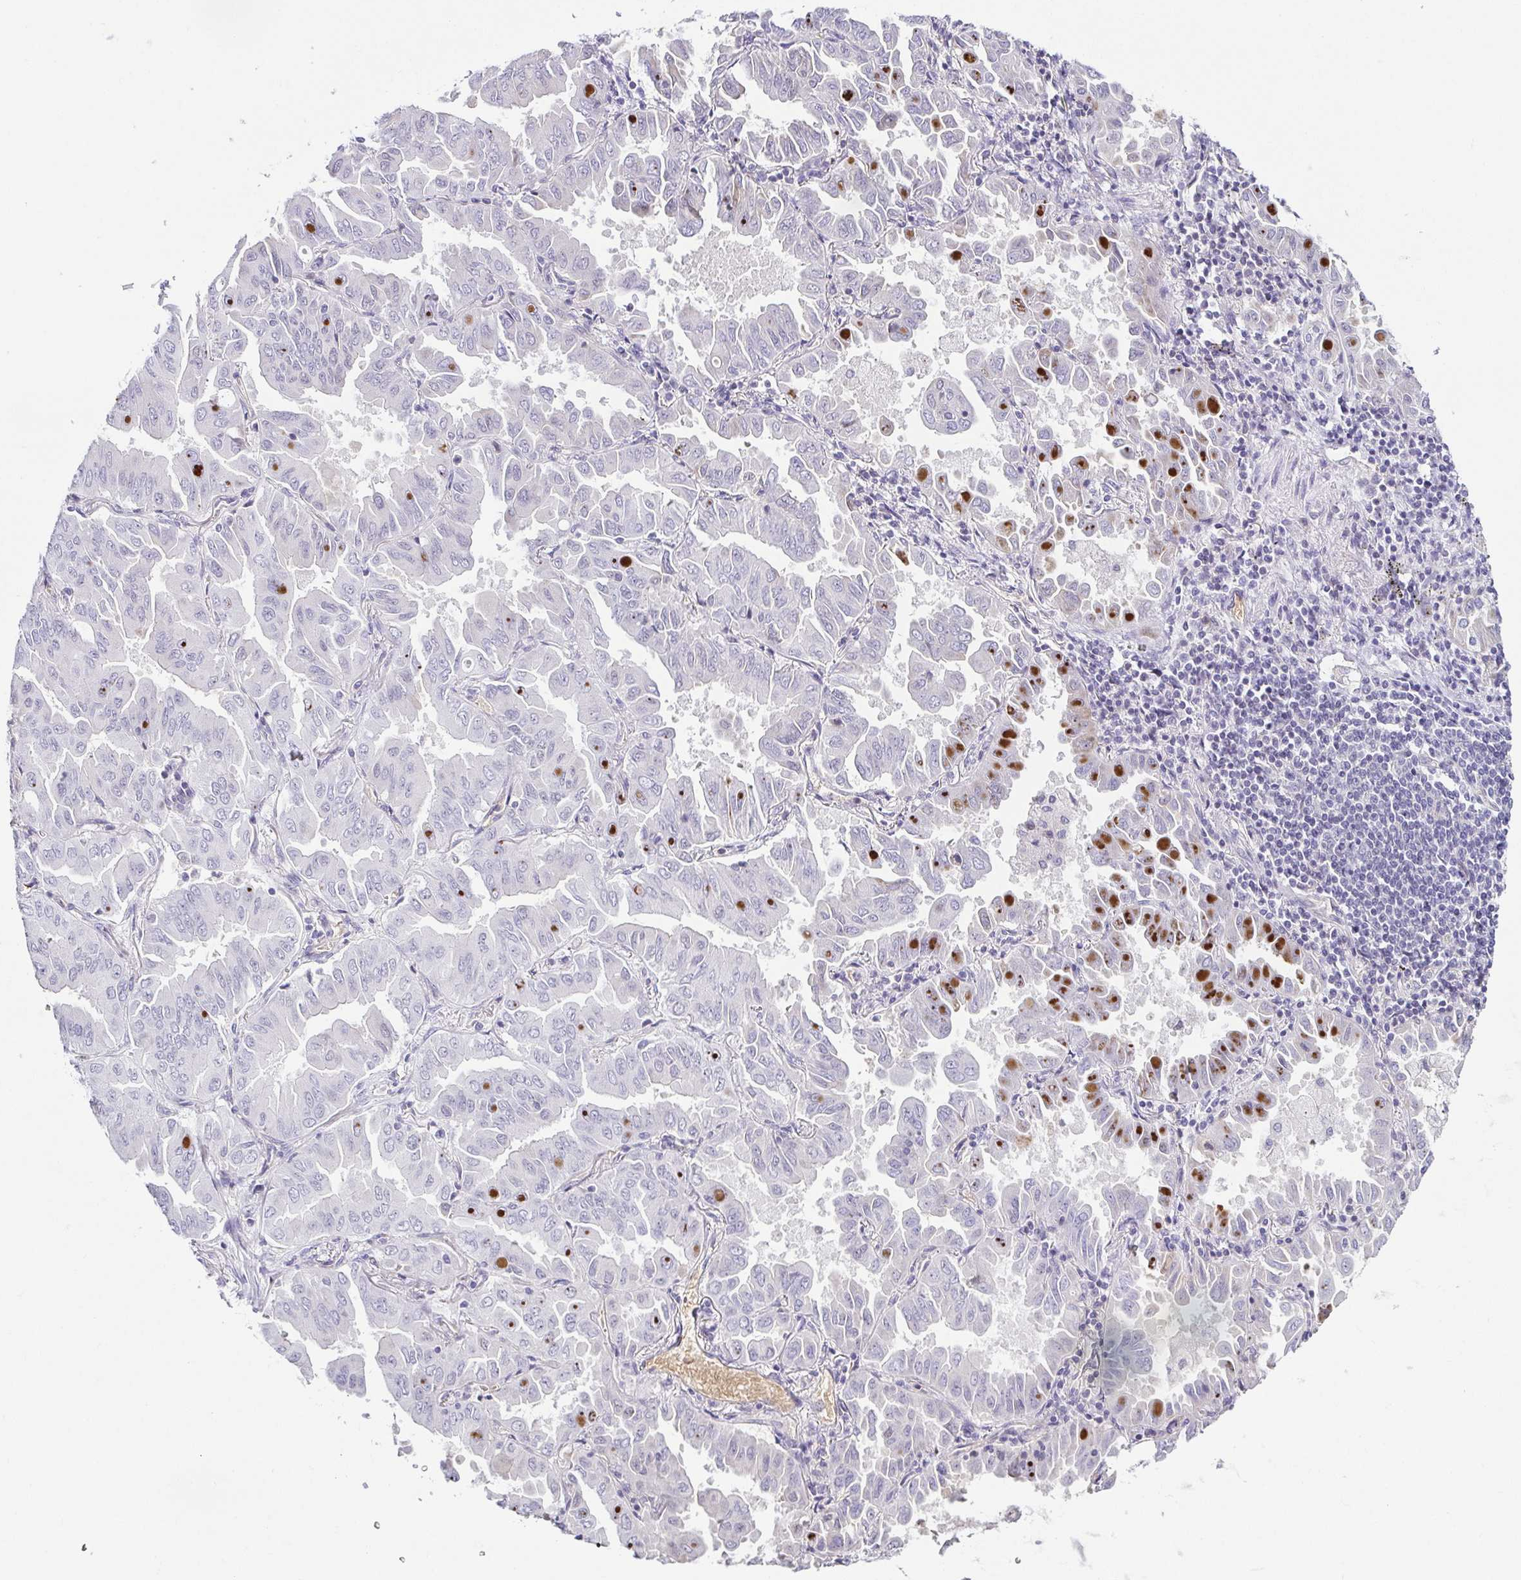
{"staining": {"intensity": "strong", "quantity": "<25%", "location": "nuclear"}, "tissue": "lung cancer", "cell_type": "Tumor cells", "image_type": "cancer", "snomed": [{"axis": "morphology", "description": "Adenocarcinoma, NOS"}, {"axis": "topography", "description": "Lung"}], "caption": "Protein positivity by immunohistochemistry (IHC) reveals strong nuclear positivity in approximately <25% of tumor cells in lung cancer (adenocarcinoma).", "gene": "FAM162B", "patient": {"sex": "male", "age": 64}}